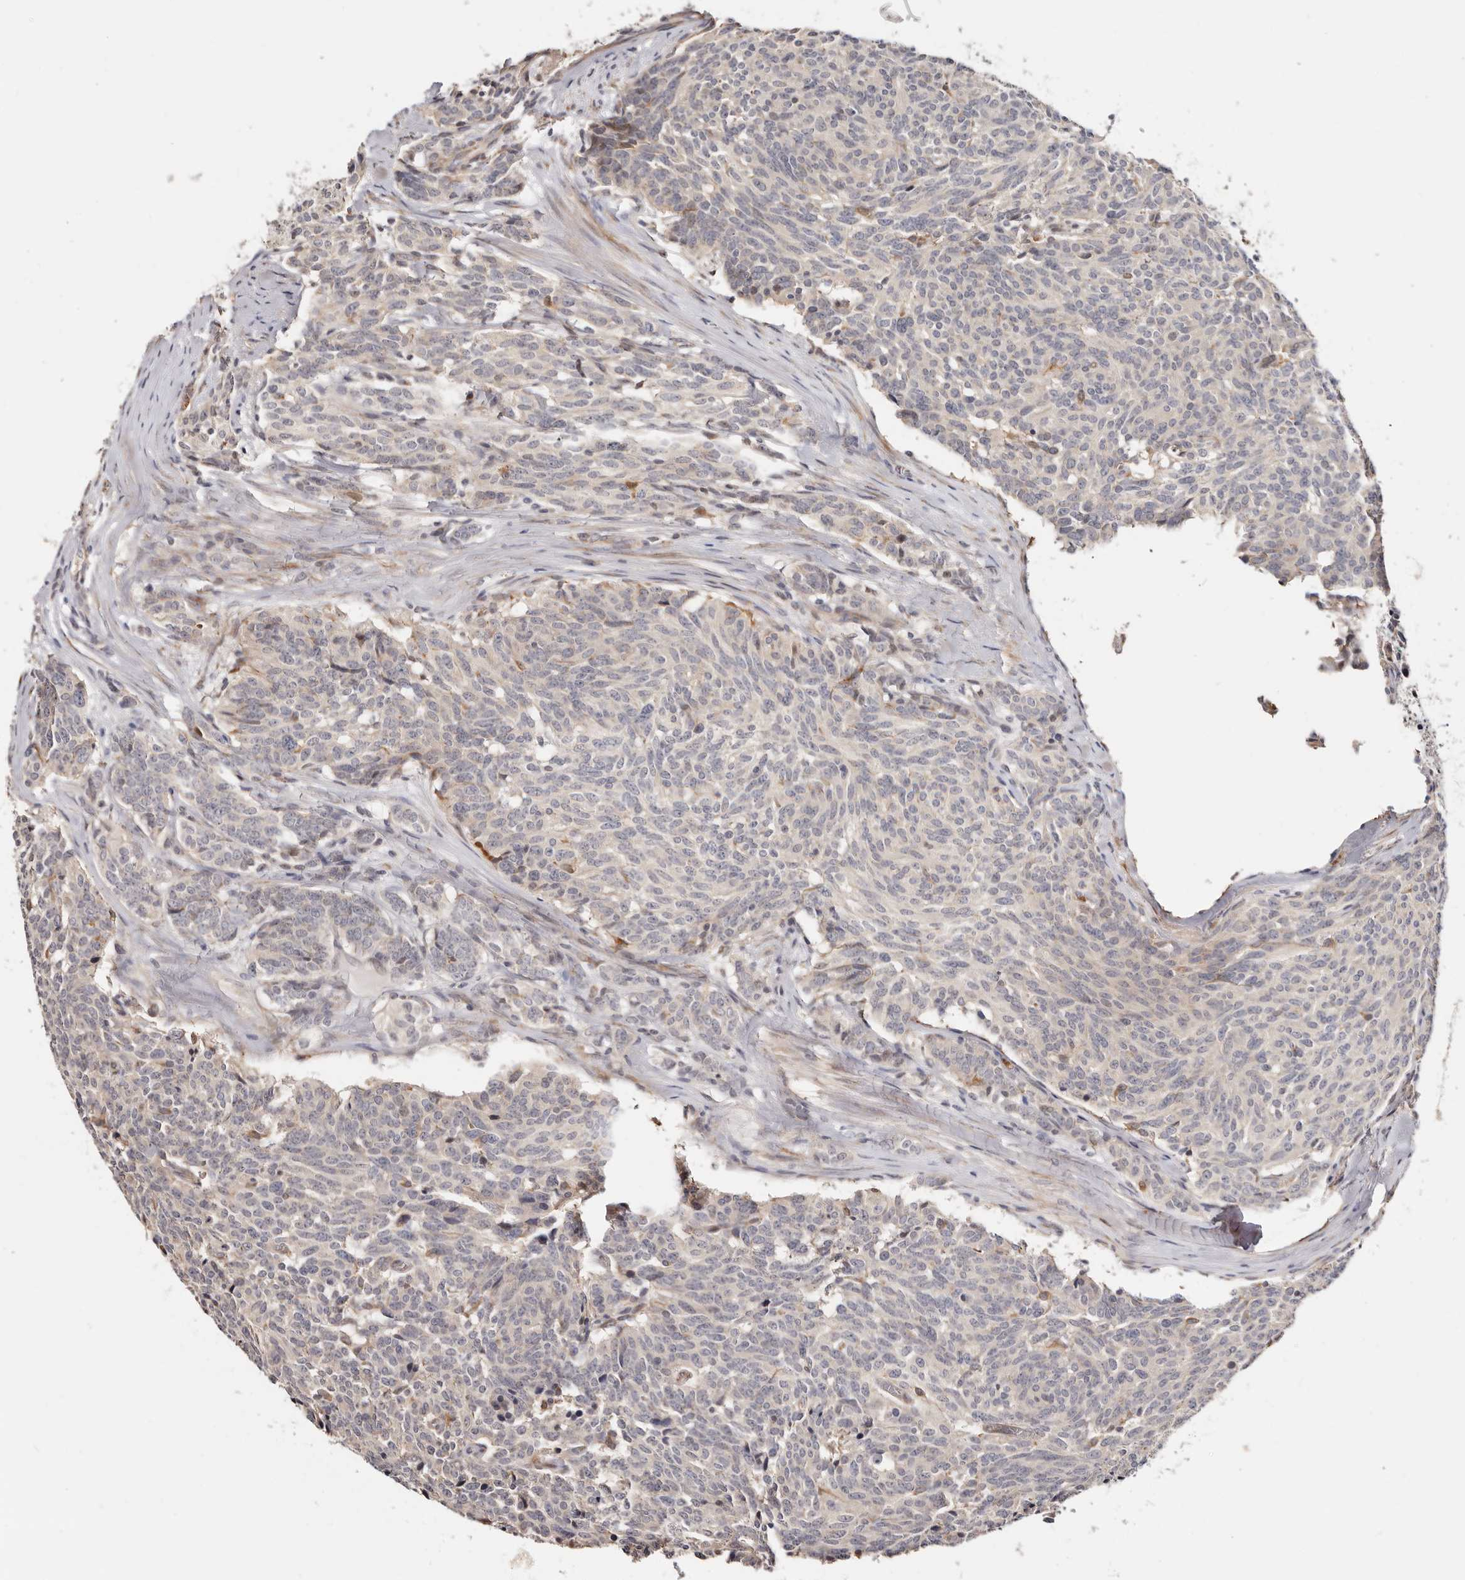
{"staining": {"intensity": "negative", "quantity": "none", "location": "none"}, "tissue": "carcinoid", "cell_type": "Tumor cells", "image_type": "cancer", "snomed": [{"axis": "morphology", "description": "Carcinoid, malignant, NOS"}, {"axis": "topography", "description": "Lung"}], "caption": "An immunohistochemistry micrograph of carcinoid is shown. There is no staining in tumor cells of carcinoid. (Stains: DAB immunohistochemistry with hematoxylin counter stain, Microscopy: brightfield microscopy at high magnification).", "gene": "BCL2L15", "patient": {"sex": "female", "age": 46}}